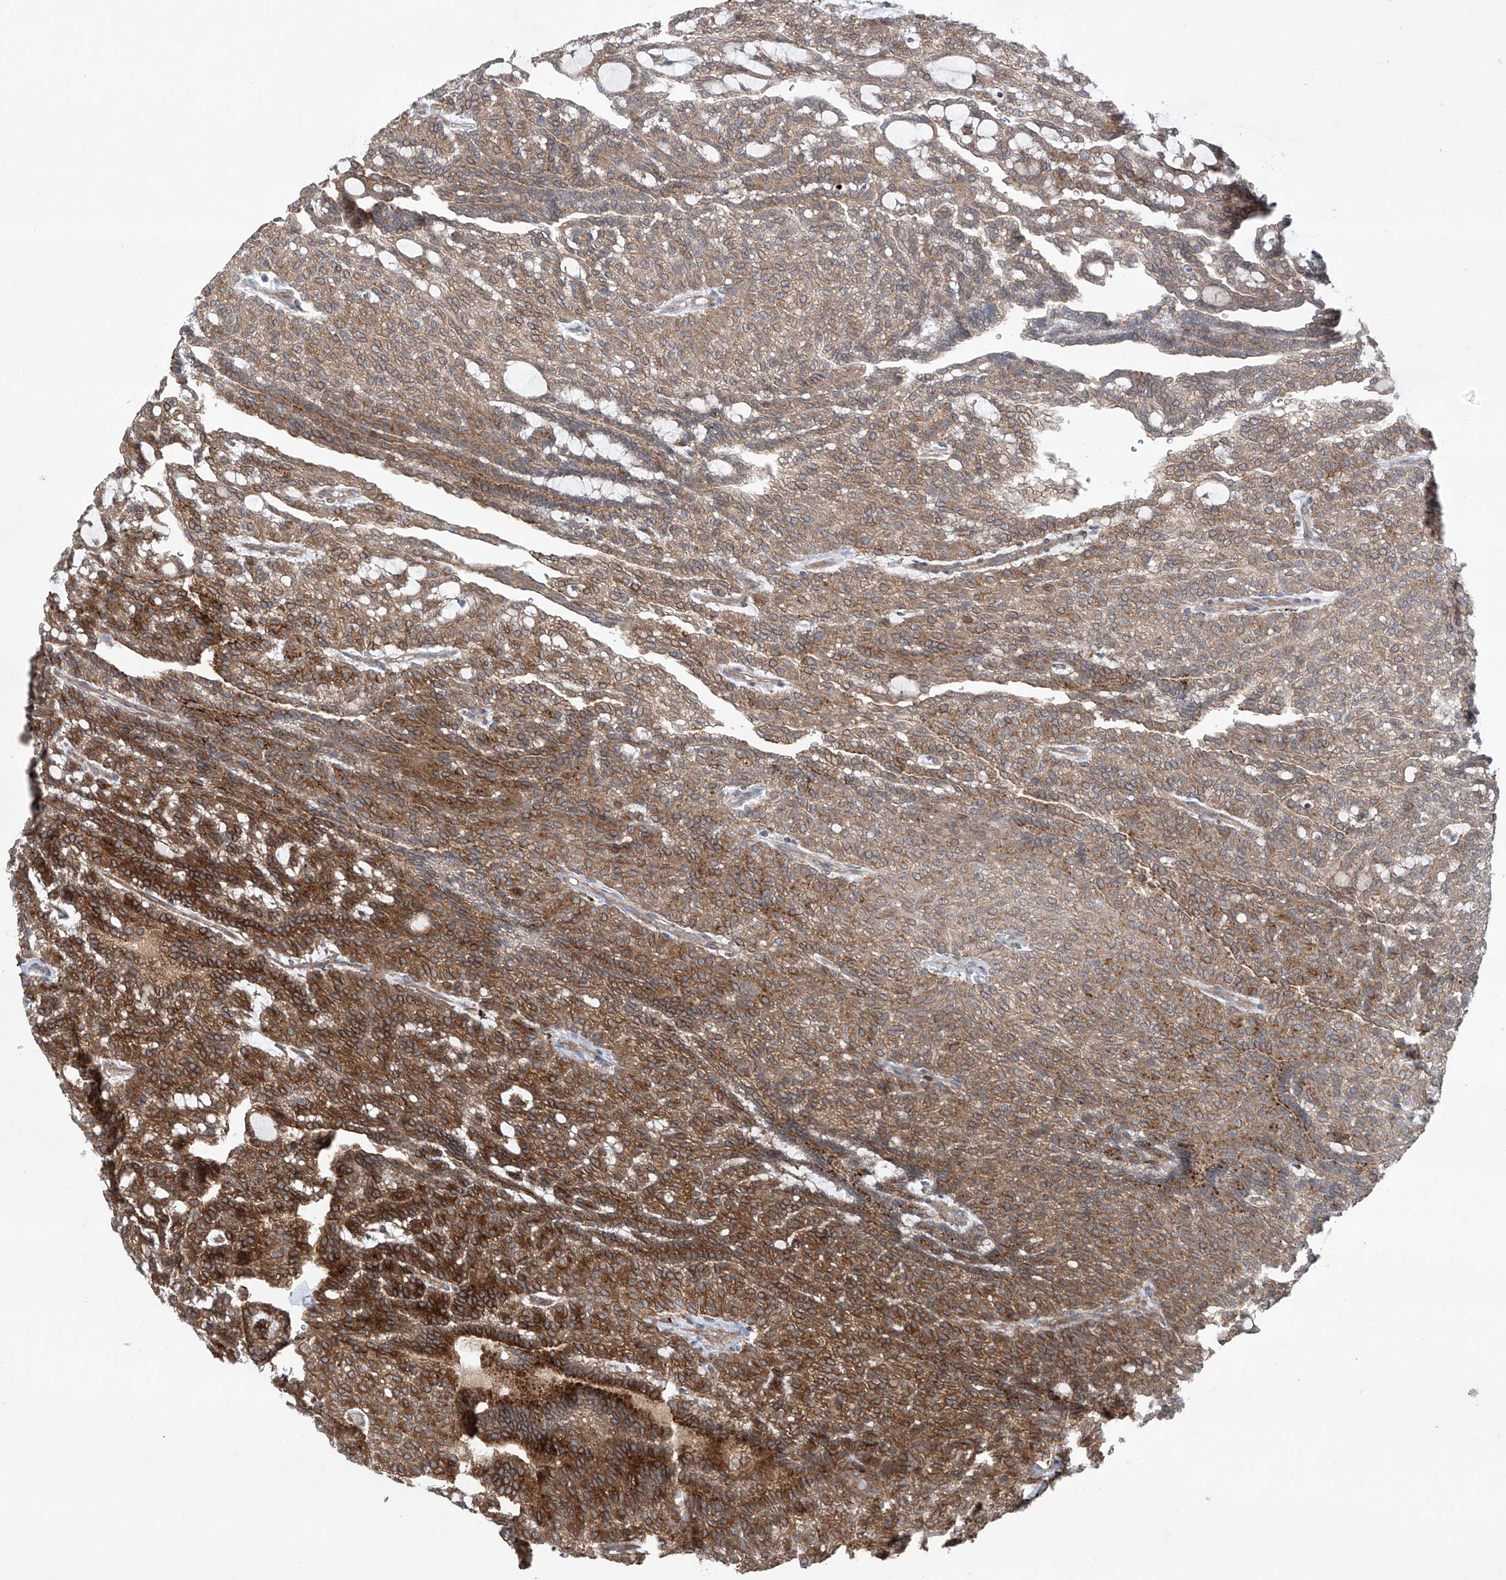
{"staining": {"intensity": "strong", "quantity": "25%-75%", "location": "cytoplasmic/membranous"}, "tissue": "renal cancer", "cell_type": "Tumor cells", "image_type": "cancer", "snomed": [{"axis": "morphology", "description": "Adenocarcinoma, NOS"}, {"axis": "topography", "description": "Kidney"}], "caption": "Renal cancer (adenocarcinoma) stained for a protein reveals strong cytoplasmic/membranous positivity in tumor cells. The protein of interest is shown in brown color, while the nuclei are stained blue.", "gene": "KLC4", "patient": {"sex": "male", "age": 63}}